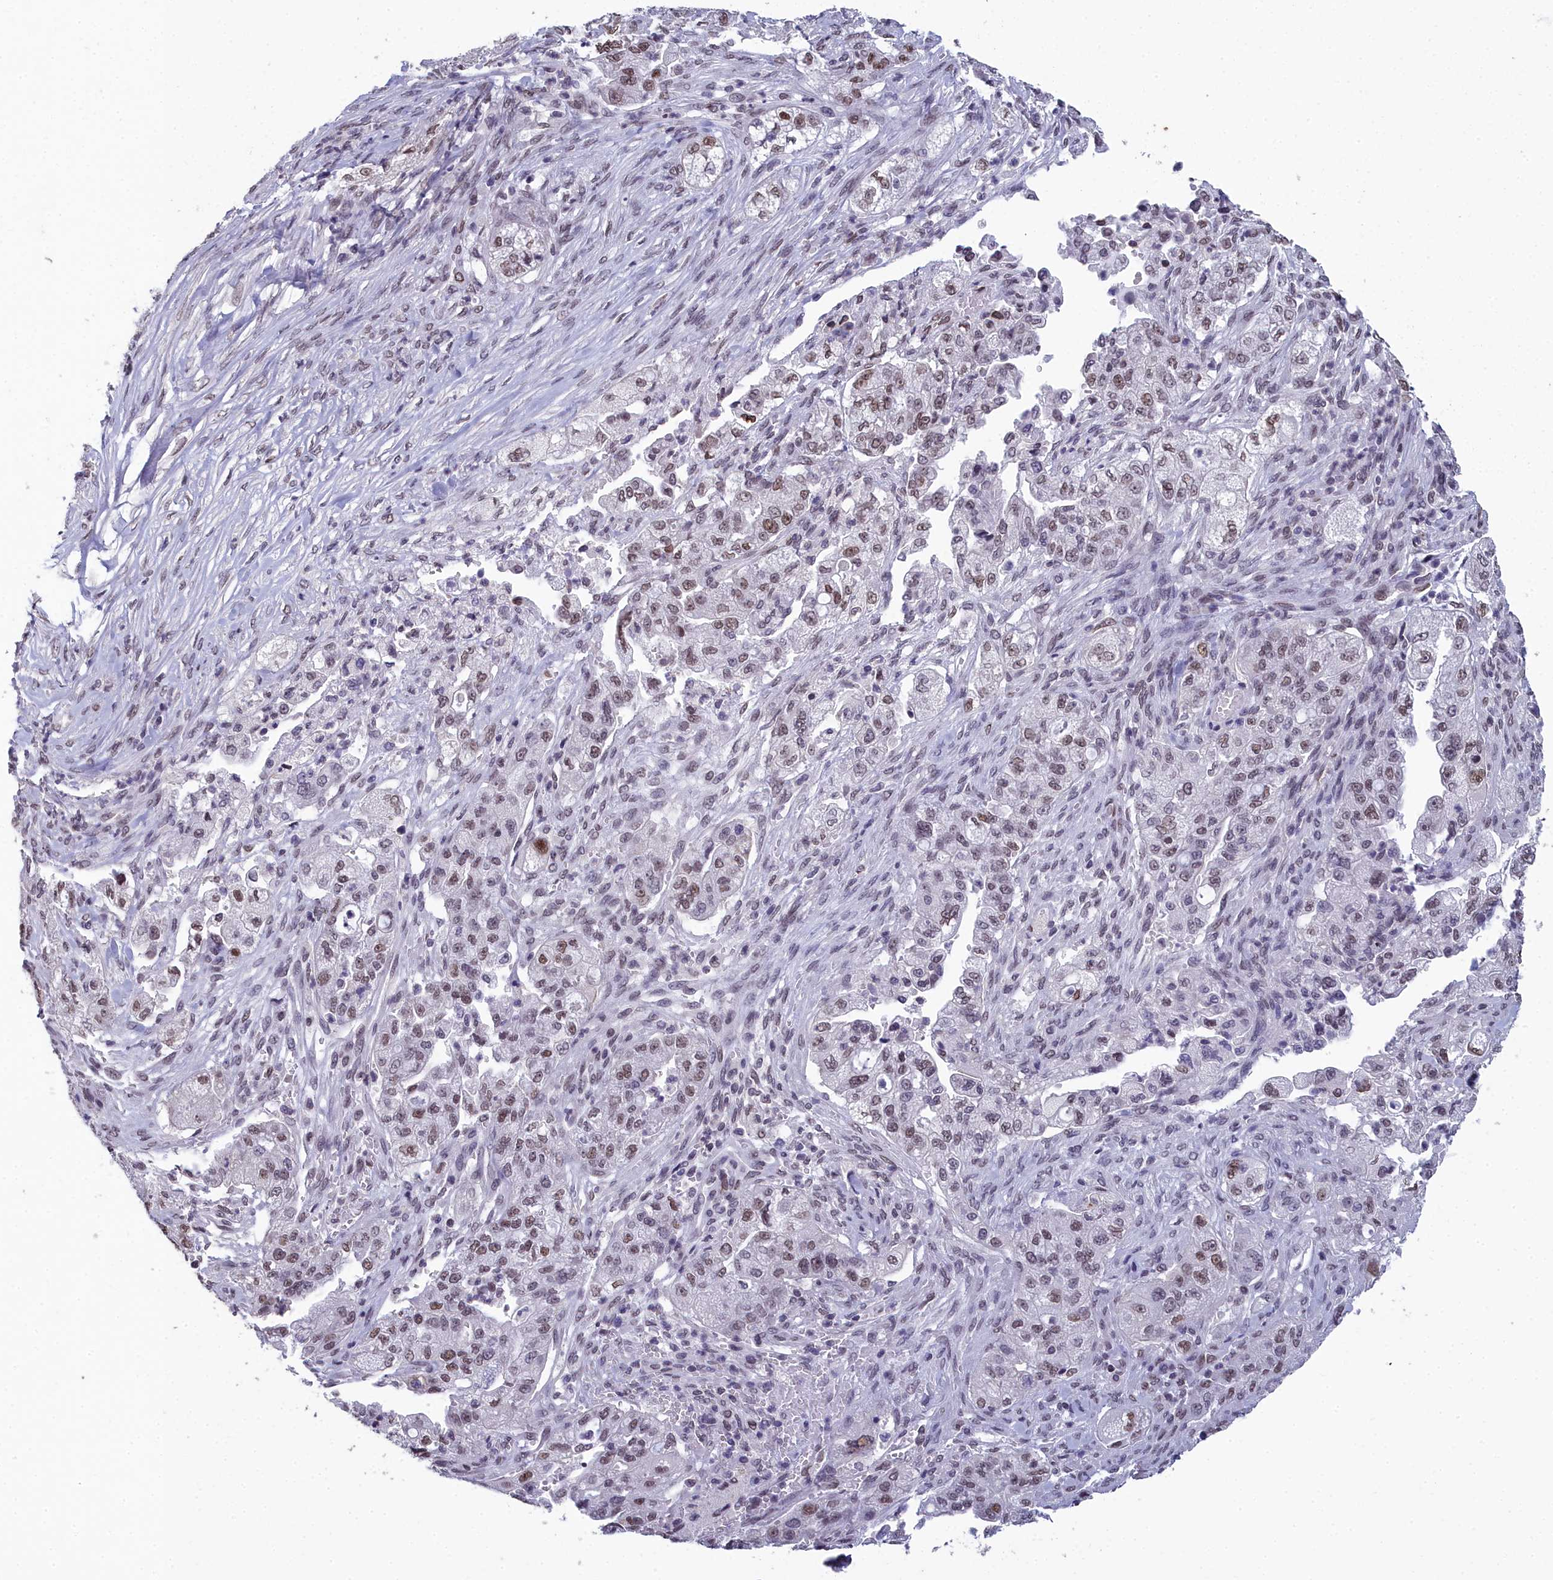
{"staining": {"intensity": "moderate", "quantity": "25%-75%", "location": "nuclear"}, "tissue": "pancreatic cancer", "cell_type": "Tumor cells", "image_type": "cancer", "snomed": [{"axis": "morphology", "description": "Adenocarcinoma, NOS"}, {"axis": "topography", "description": "Pancreas"}], "caption": "Pancreatic cancer tissue shows moderate nuclear expression in about 25%-75% of tumor cells, visualized by immunohistochemistry.", "gene": "CCDC97", "patient": {"sex": "female", "age": 78}}